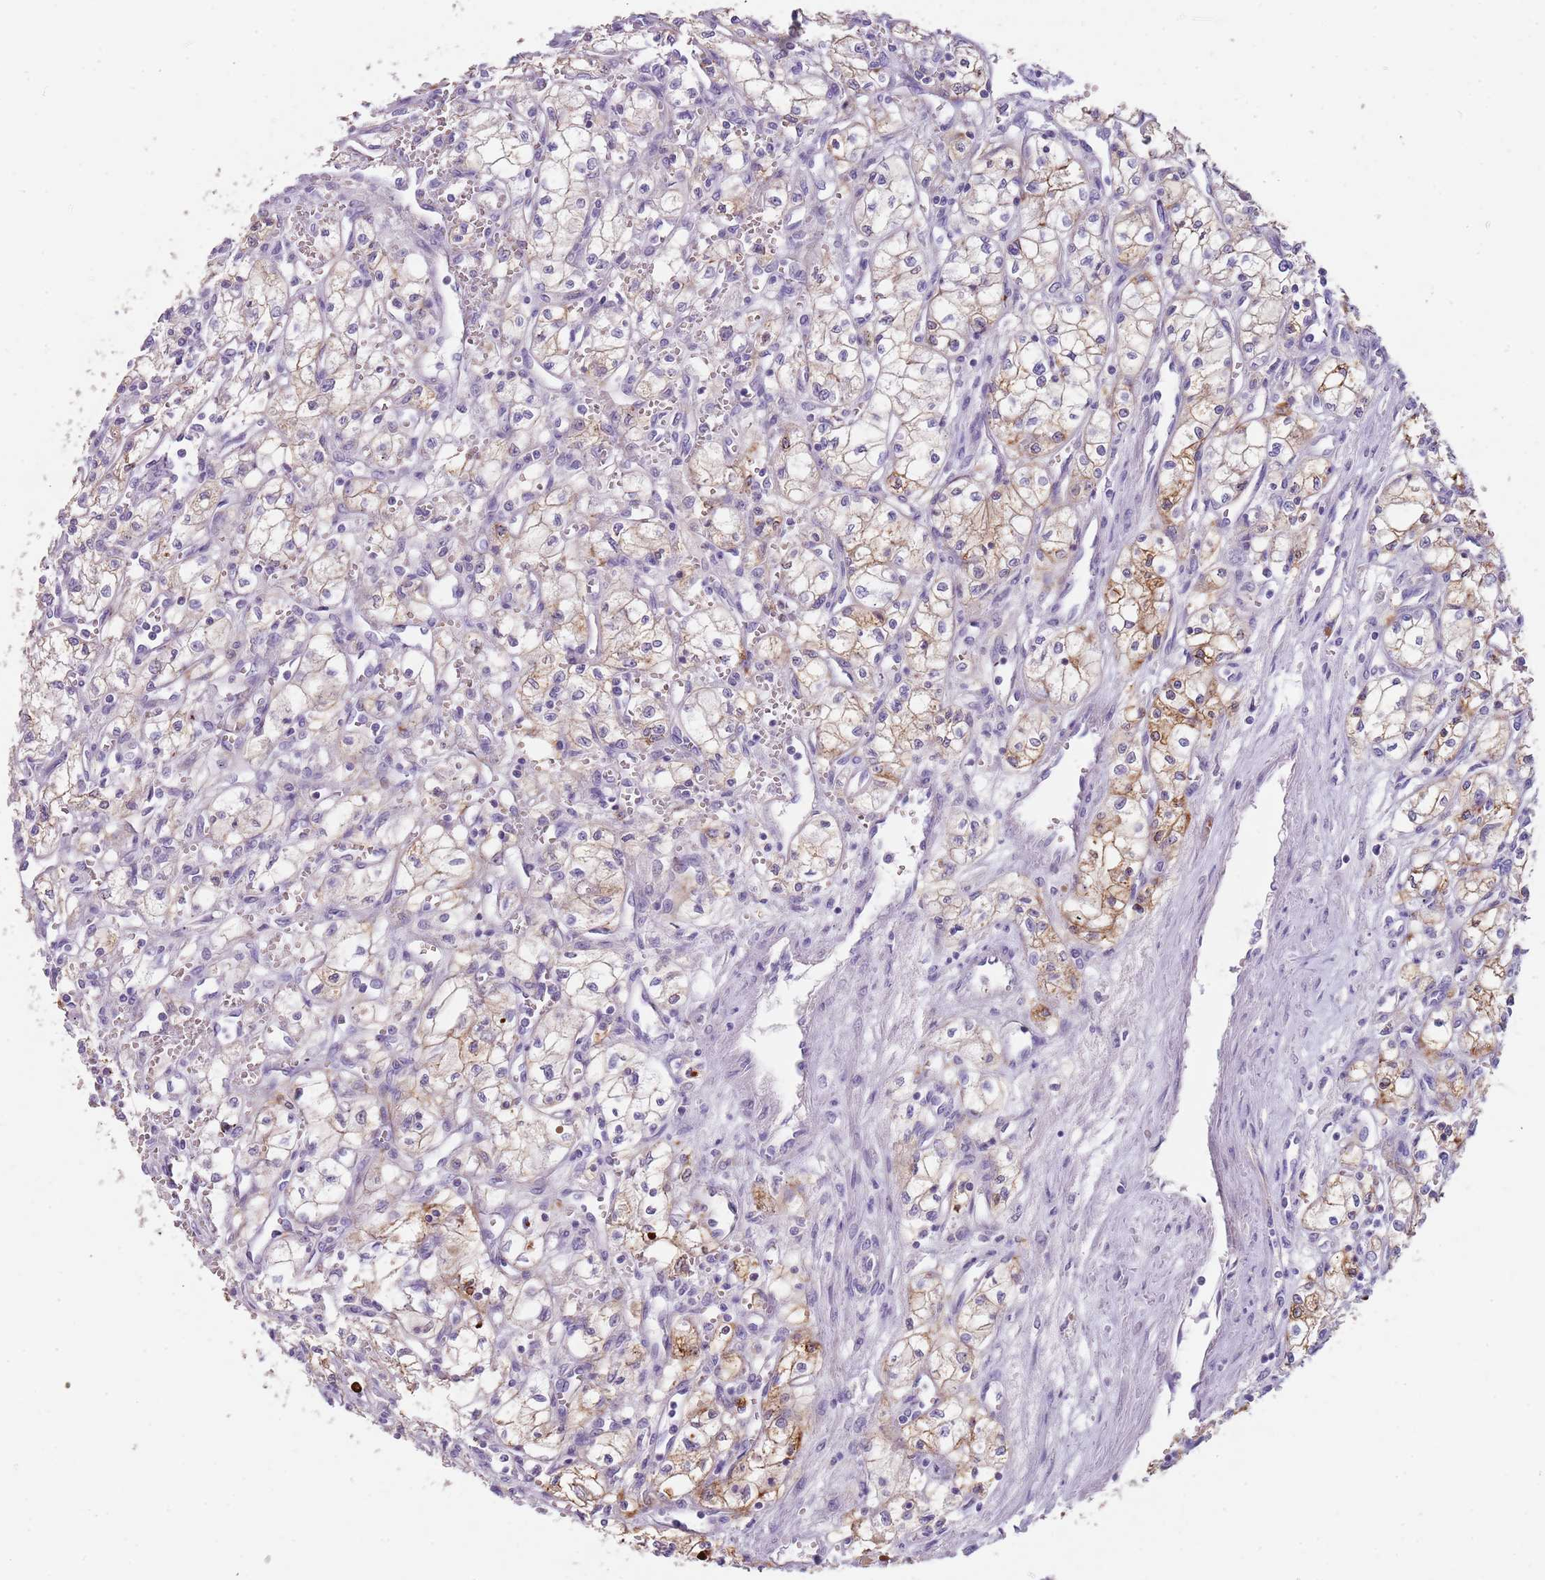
{"staining": {"intensity": "moderate", "quantity": "25%-75%", "location": "cytoplasmic/membranous"}, "tissue": "renal cancer", "cell_type": "Tumor cells", "image_type": "cancer", "snomed": [{"axis": "morphology", "description": "Adenocarcinoma, NOS"}, {"axis": "topography", "description": "Kidney"}], "caption": "Protein expression analysis of adenocarcinoma (renal) shows moderate cytoplasmic/membranous staining in approximately 25%-75% of tumor cells.", "gene": "C2CD3", "patient": {"sex": "male", "age": 59}}